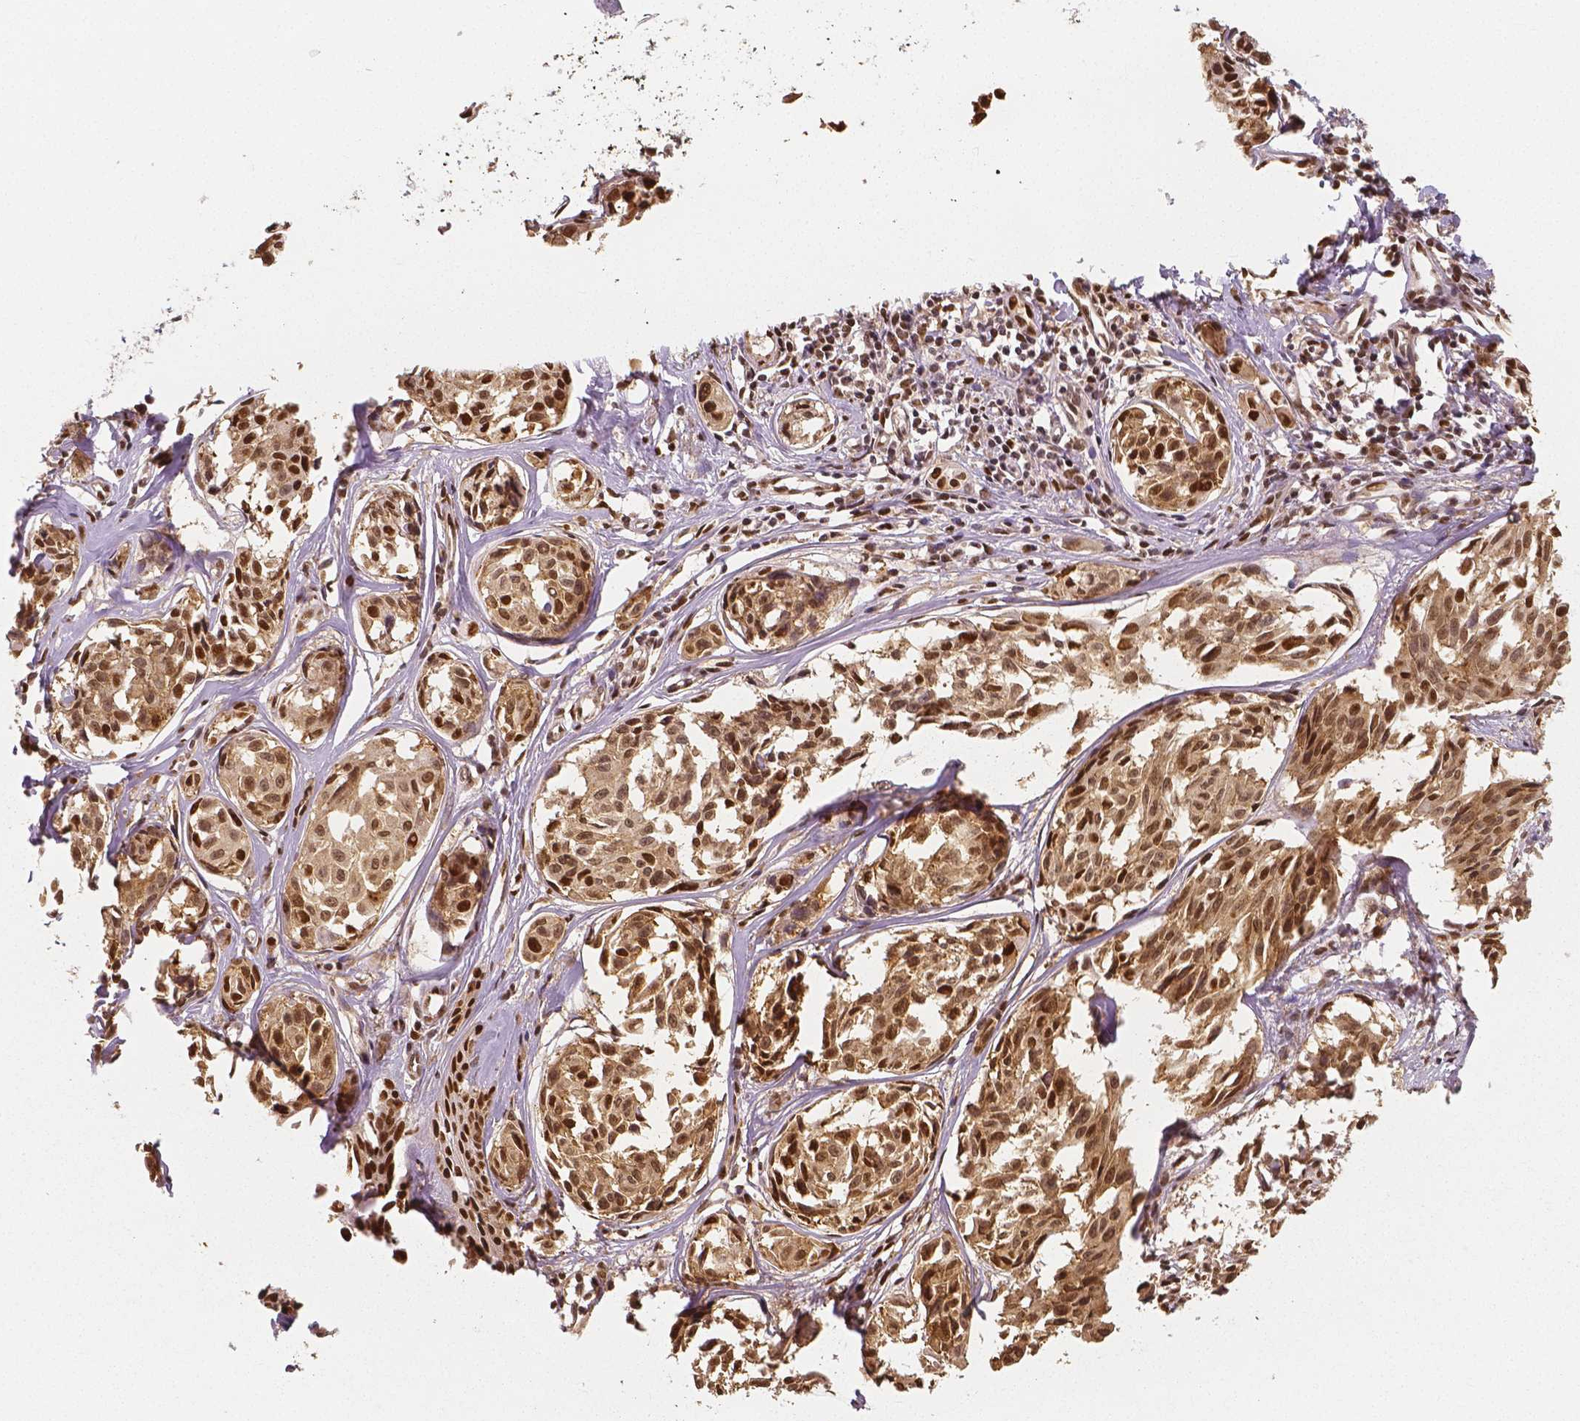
{"staining": {"intensity": "moderate", "quantity": ">75%", "location": "cytoplasmic/membranous,nuclear"}, "tissue": "melanoma", "cell_type": "Tumor cells", "image_type": "cancer", "snomed": [{"axis": "morphology", "description": "Malignant melanoma, NOS"}, {"axis": "topography", "description": "Skin"}], "caption": "Protein staining of melanoma tissue exhibits moderate cytoplasmic/membranous and nuclear positivity in approximately >75% of tumor cells. The staining was performed using DAB (3,3'-diaminobenzidine), with brown indicating positive protein expression. Nuclei are stained blue with hematoxylin.", "gene": "NUCKS1", "patient": {"sex": "male", "age": 51}}